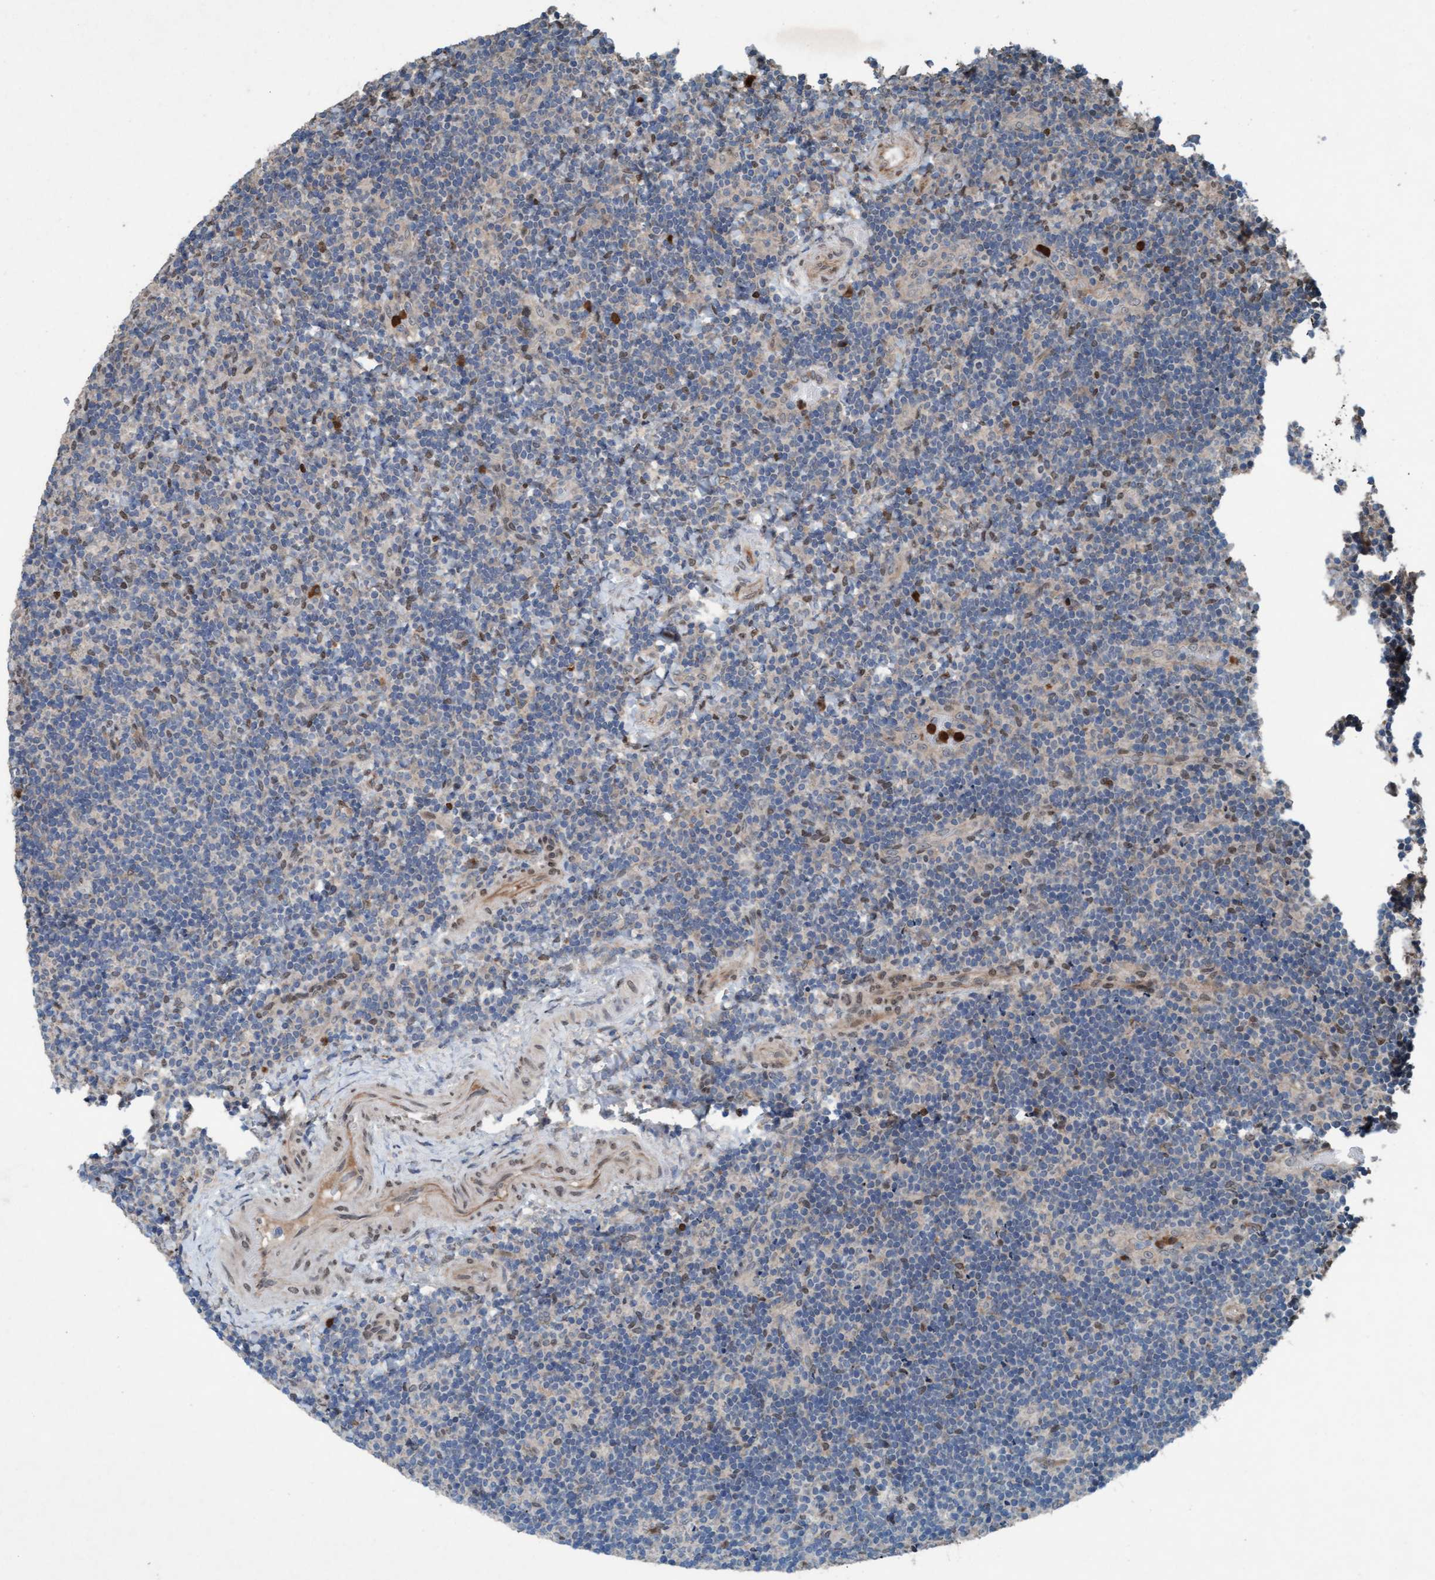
{"staining": {"intensity": "negative", "quantity": "none", "location": "none"}, "tissue": "lymphoma", "cell_type": "Tumor cells", "image_type": "cancer", "snomed": [{"axis": "morphology", "description": "Malignant lymphoma, non-Hodgkin's type, High grade"}, {"axis": "topography", "description": "Tonsil"}], "caption": "Malignant lymphoma, non-Hodgkin's type (high-grade) stained for a protein using IHC reveals no expression tumor cells.", "gene": "PLXNB2", "patient": {"sex": "female", "age": 36}}